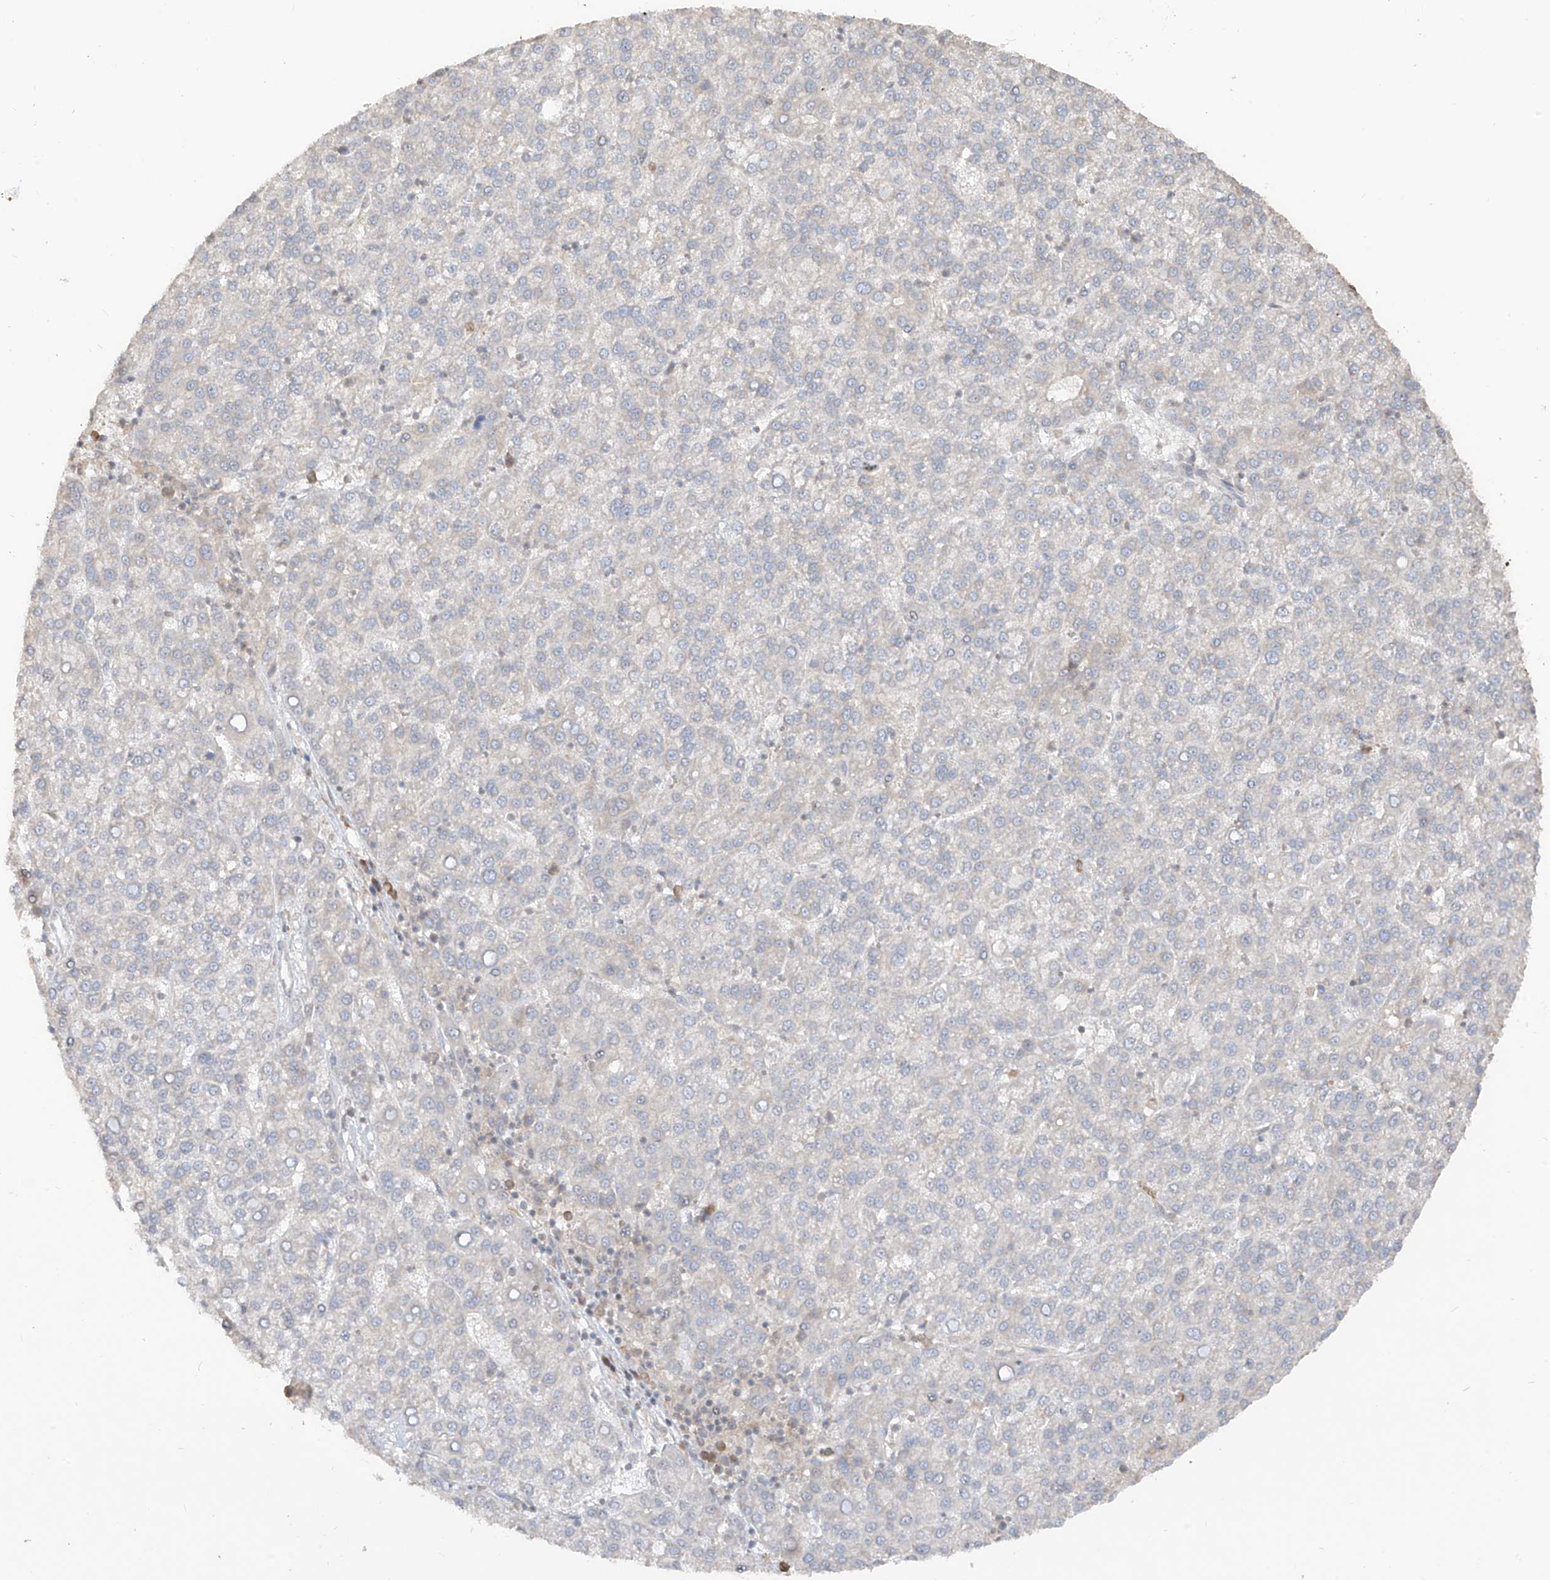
{"staining": {"intensity": "negative", "quantity": "none", "location": "none"}, "tissue": "liver cancer", "cell_type": "Tumor cells", "image_type": "cancer", "snomed": [{"axis": "morphology", "description": "Carcinoma, Hepatocellular, NOS"}, {"axis": "topography", "description": "Liver"}], "caption": "DAB (3,3'-diaminobenzidine) immunohistochemical staining of human liver hepatocellular carcinoma shows no significant positivity in tumor cells.", "gene": "COLGALT2", "patient": {"sex": "female", "age": 58}}